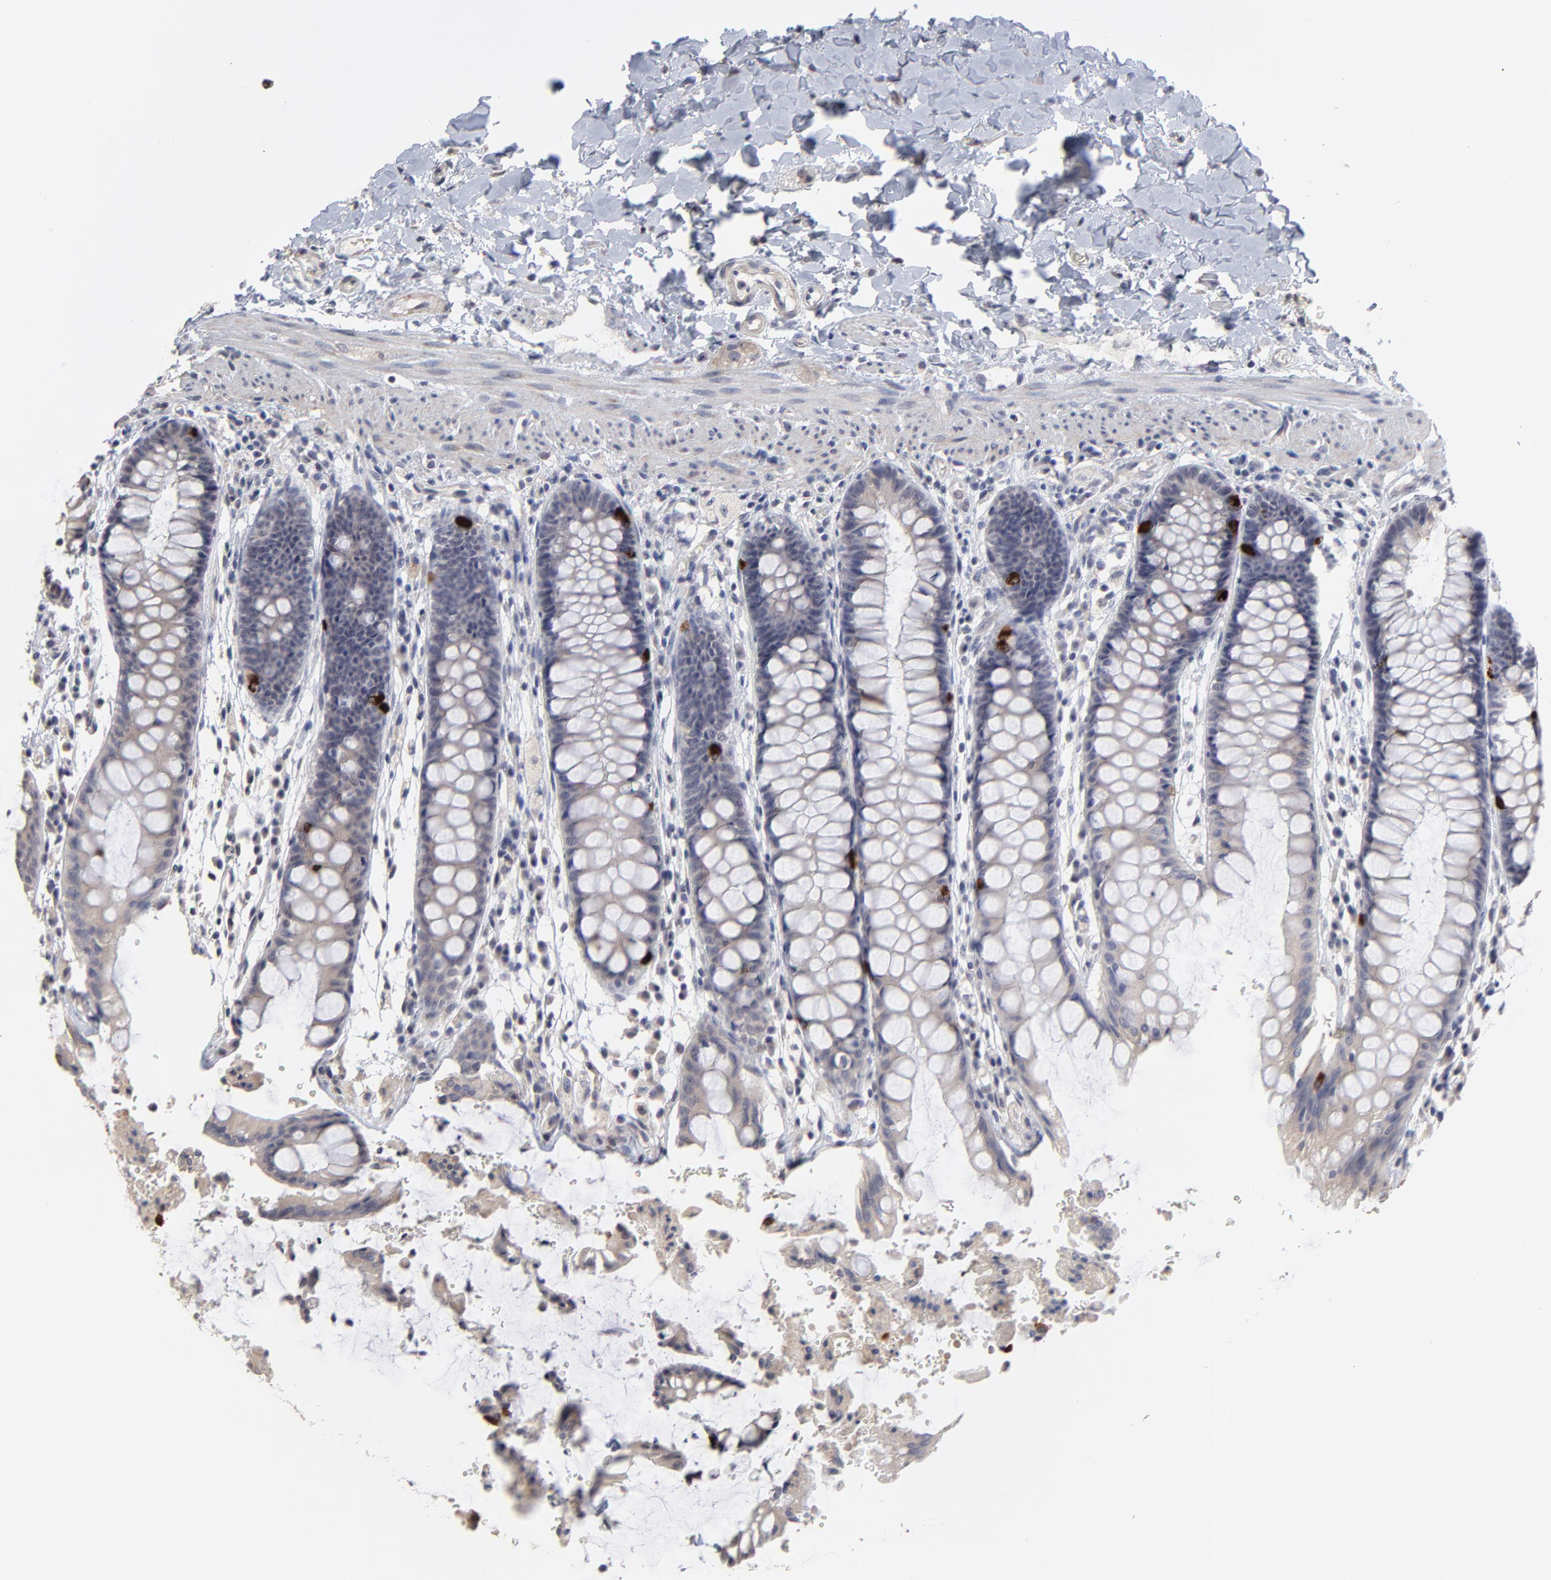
{"staining": {"intensity": "strong", "quantity": "<25%", "location": "cytoplasmic/membranous"}, "tissue": "rectum", "cell_type": "Glandular cells", "image_type": "normal", "snomed": [{"axis": "morphology", "description": "Normal tissue, NOS"}, {"axis": "topography", "description": "Rectum"}], "caption": "Approximately <25% of glandular cells in unremarkable human rectum show strong cytoplasmic/membranous protein positivity as visualized by brown immunohistochemical staining.", "gene": "MAGEA10", "patient": {"sex": "female", "age": 46}}